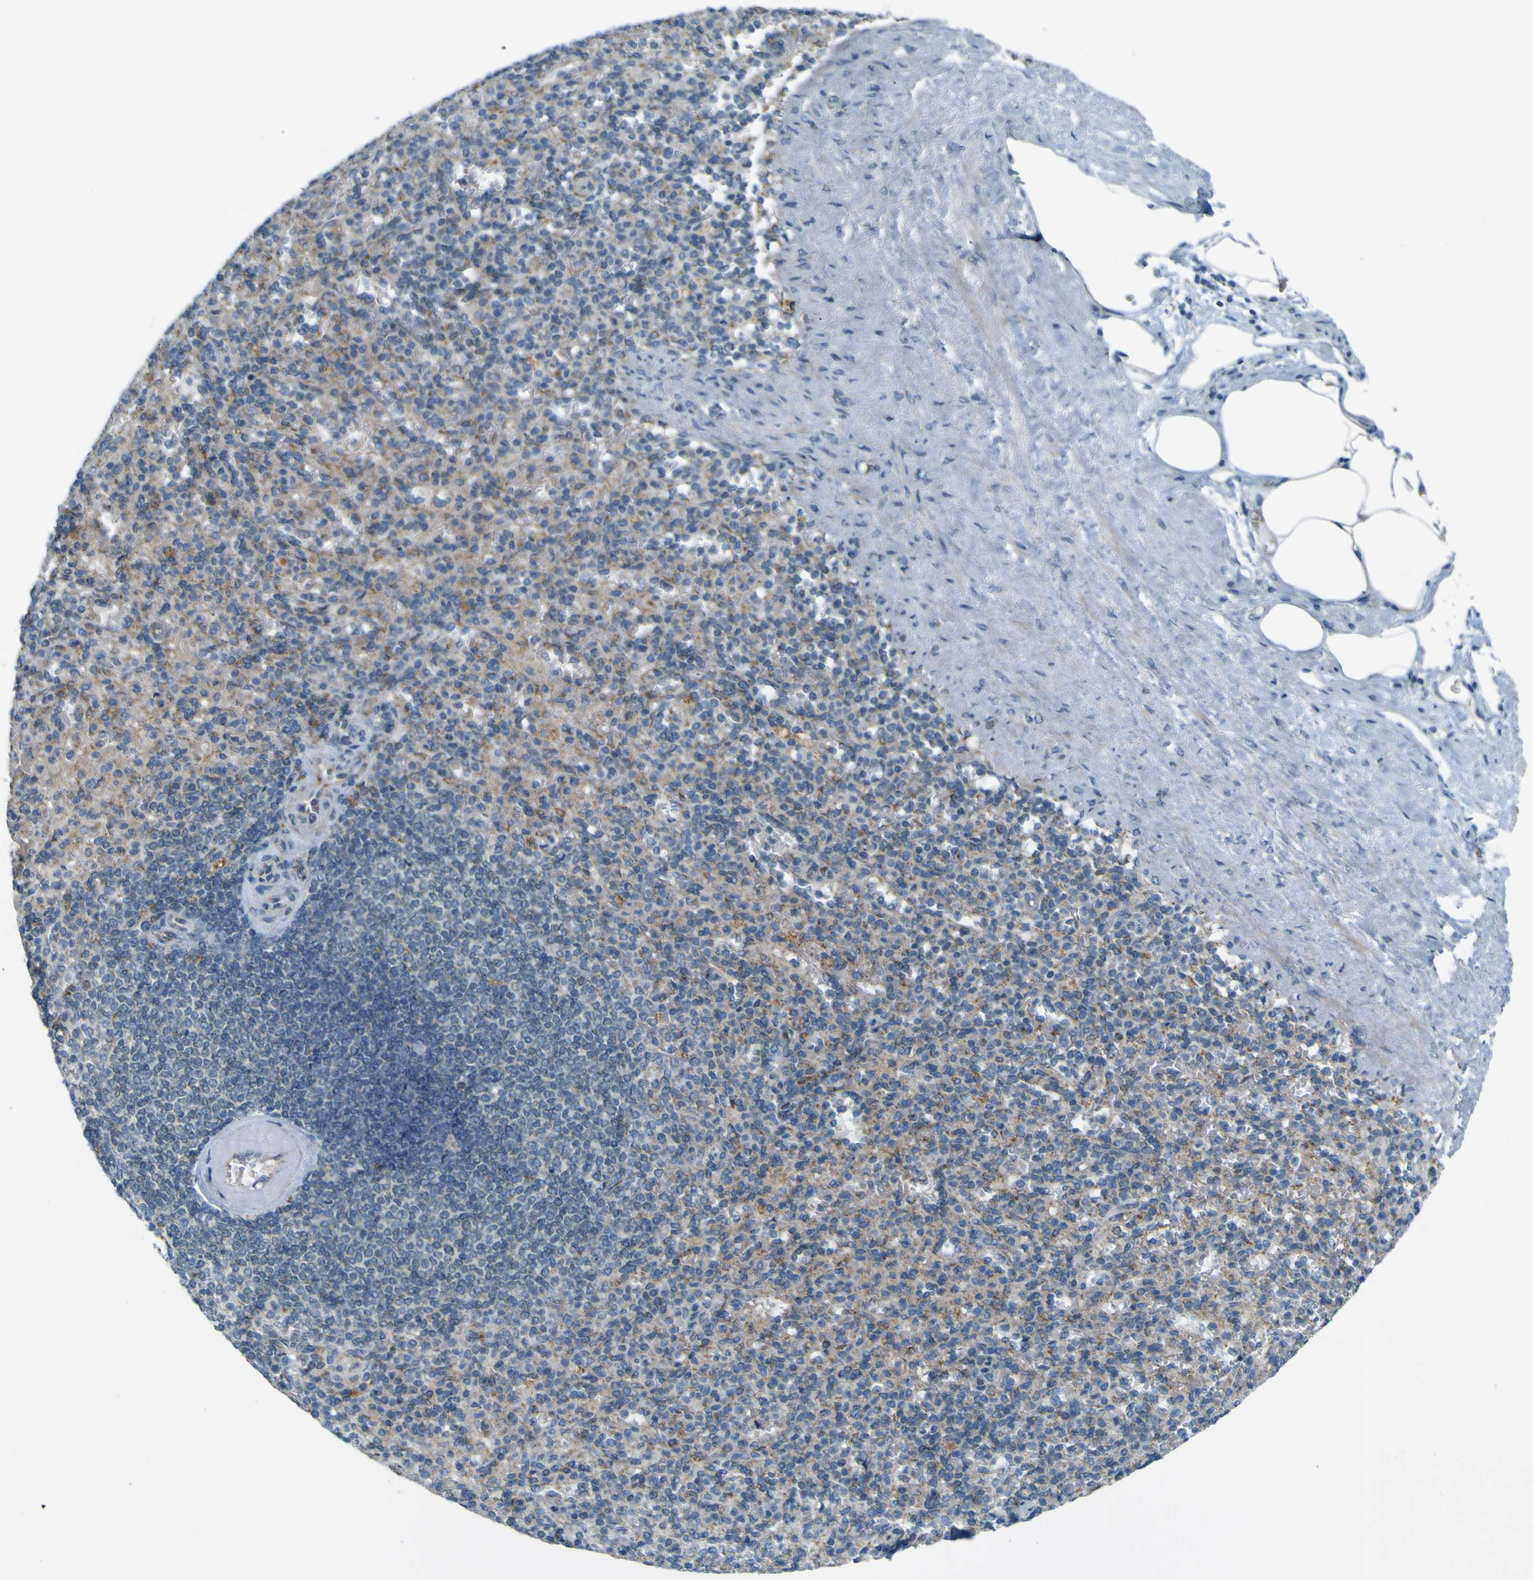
{"staining": {"intensity": "weak", "quantity": ">75%", "location": "cytoplasmic/membranous"}, "tissue": "spleen", "cell_type": "Cells in red pulp", "image_type": "normal", "snomed": [{"axis": "morphology", "description": "Normal tissue, NOS"}, {"axis": "topography", "description": "Spleen"}], "caption": "Immunohistochemistry (IHC) of normal spleen demonstrates low levels of weak cytoplasmic/membranous expression in about >75% of cells in red pulp.", "gene": "ACBD5", "patient": {"sex": "female", "age": 74}}